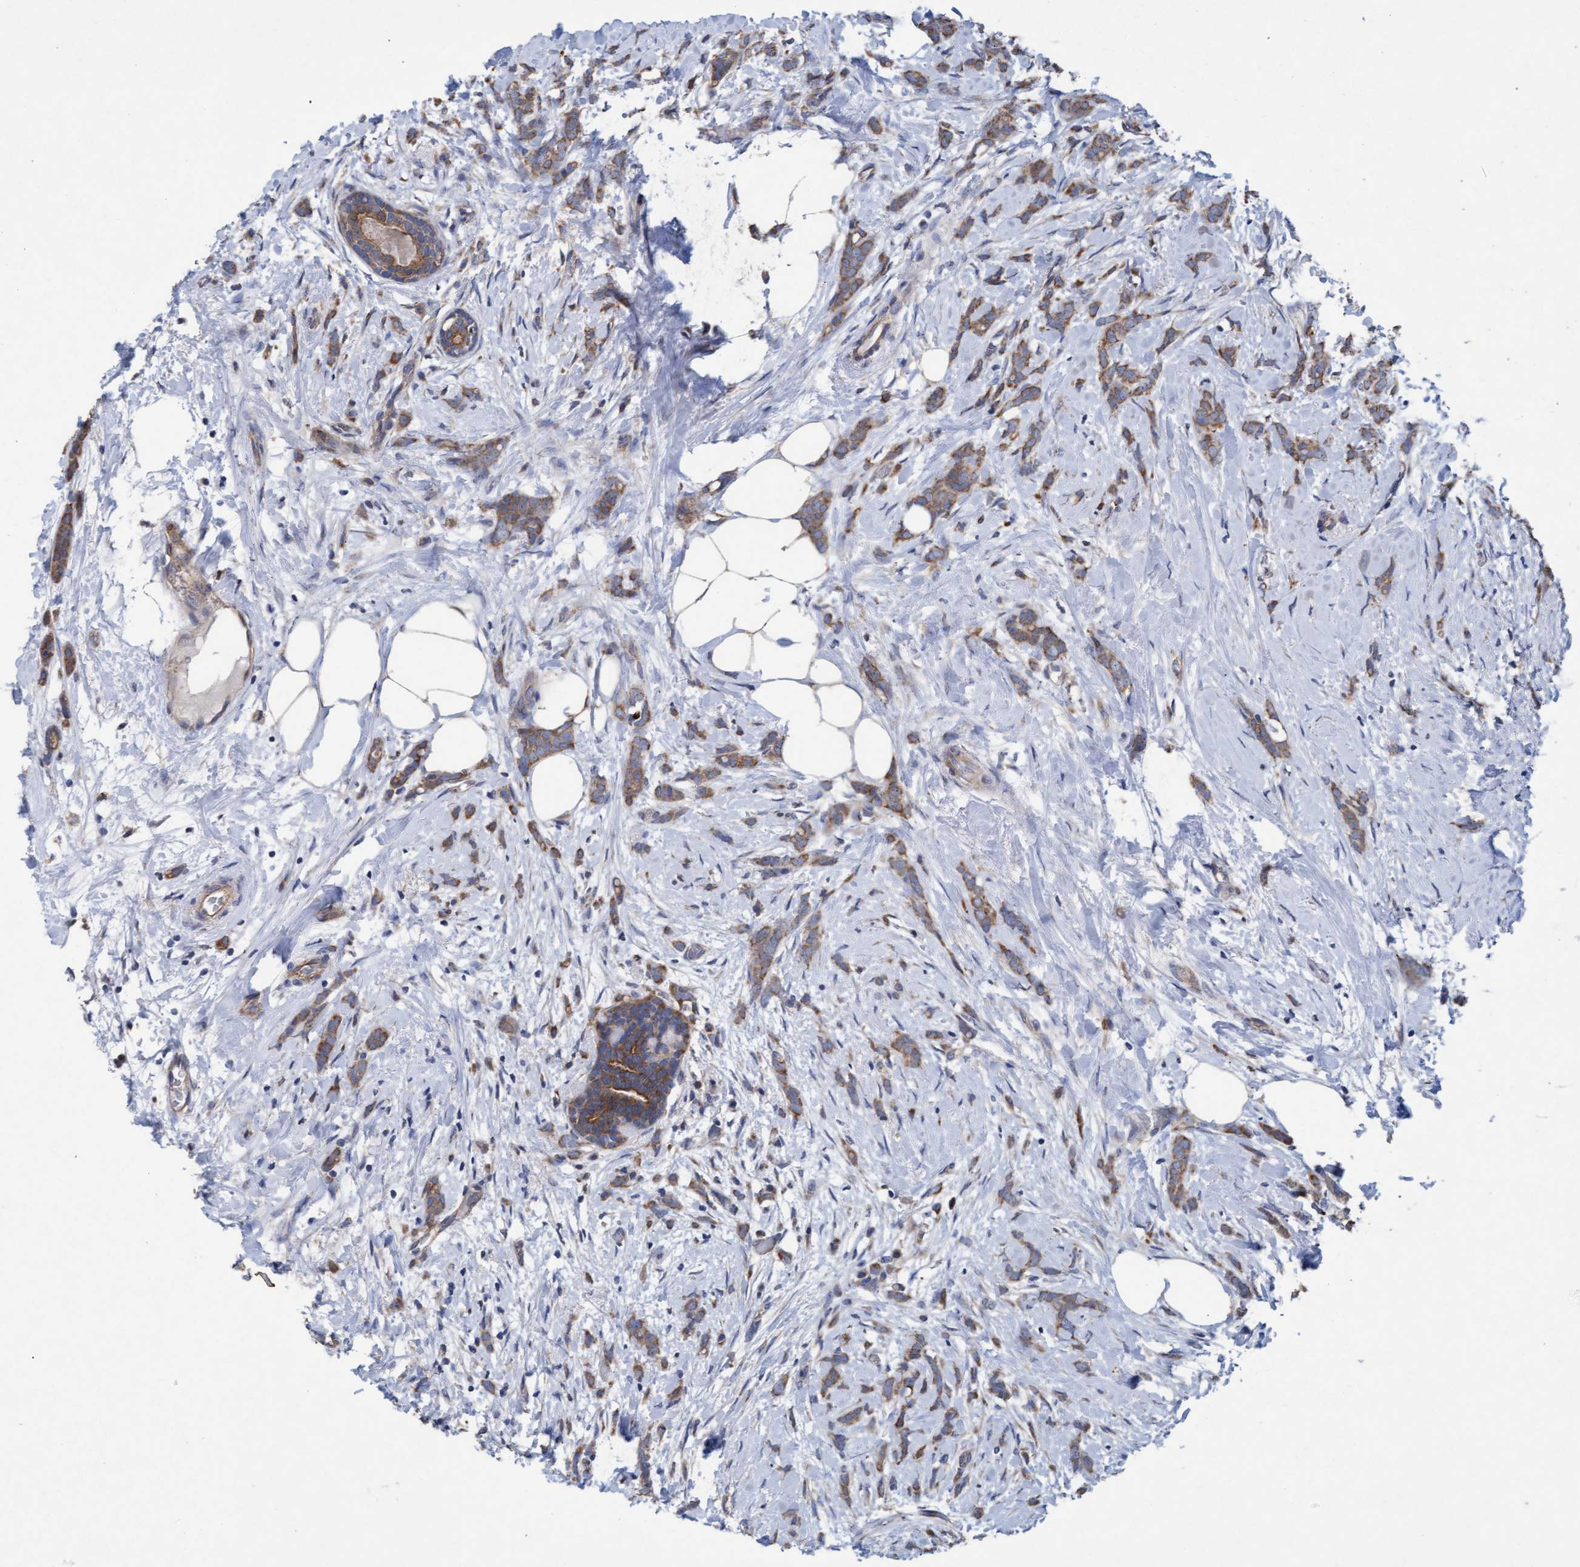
{"staining": {"intensity": "moderate", "quantity": ">75%", "location": "cytoplasmic/membranous"}, "tissue": "breast cancer", "cell_type": "Tumor cells", "image_type": "cancer", "snomed": [{"axis": "morphology", "description": "Lobular carcinoma, in situ"}, {"axis": "morphology", "description": "Lobular carcinoma"}, {"axis": "topography", "description": "Breast"}], "caption": "A brown stain highlights moderate cytoplasmic/membranous positivity of a protein in human breast cancer tumor cells. (Stains: DAB in brown, nuclei in blue, Microscopy: brightfield microscopy at high magnification).", "gene": "MRPL38", "patient": {"sex": "female", "age": 41}}